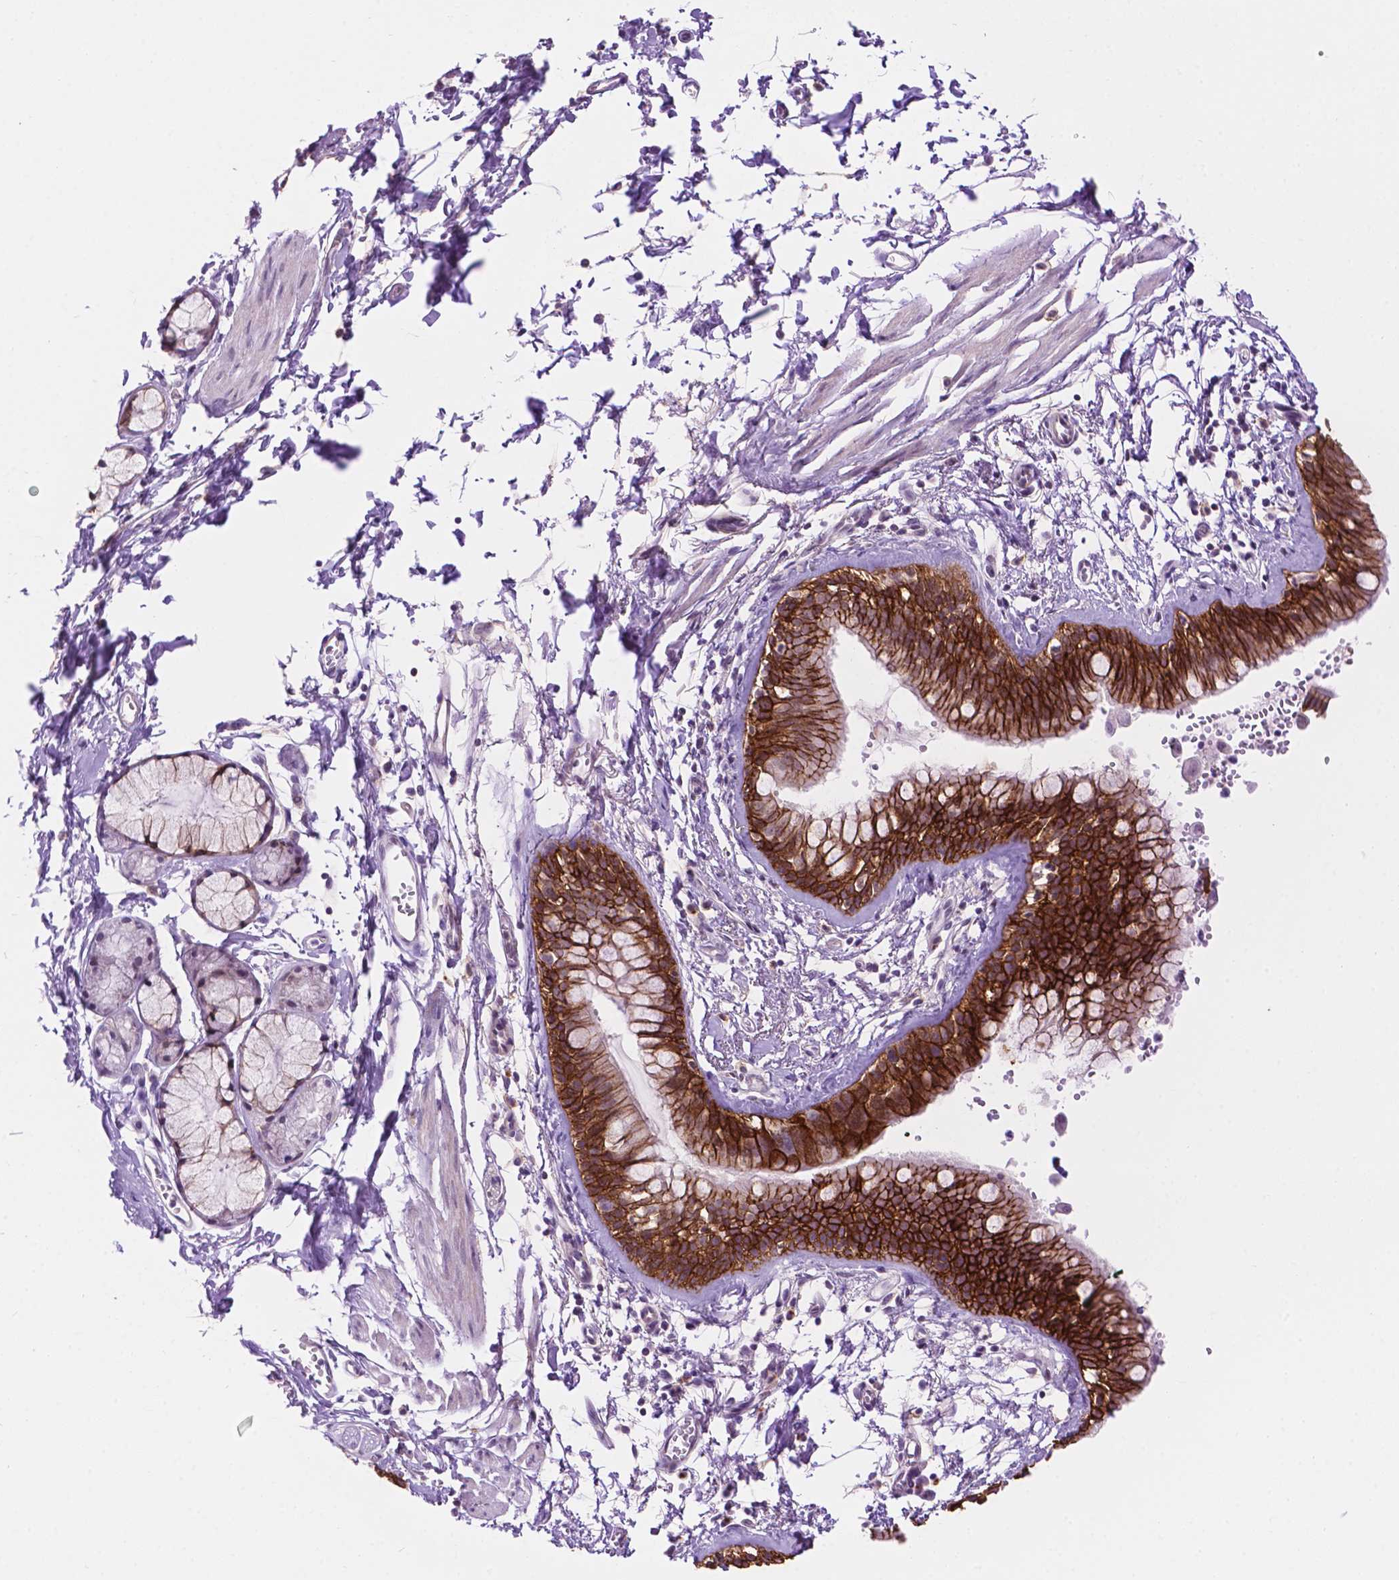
{"staining": {"intensity": "strong", "quantity": ">75%", "location": "cytoplasmic/membranous"}, "tissue": "bronchus", "cell_type": "Respiratory epithelial cells", "image_type": "normal", "snomed": [{"axis": "morphology", "description": "Normal tissue, NOS"}, {"axis": "topography", "description": "Cartilage tissue"}, {"axis": "topography", "description": "Bronchus"}], "caption": "Protein analysis of benign bronchus reveals strong cytoplasmic/membranous positivity in approximately >75% of respiratory epithelial cells.", "gene": "TACSTD2", "patient": {"sex": "female", "age": 59}}